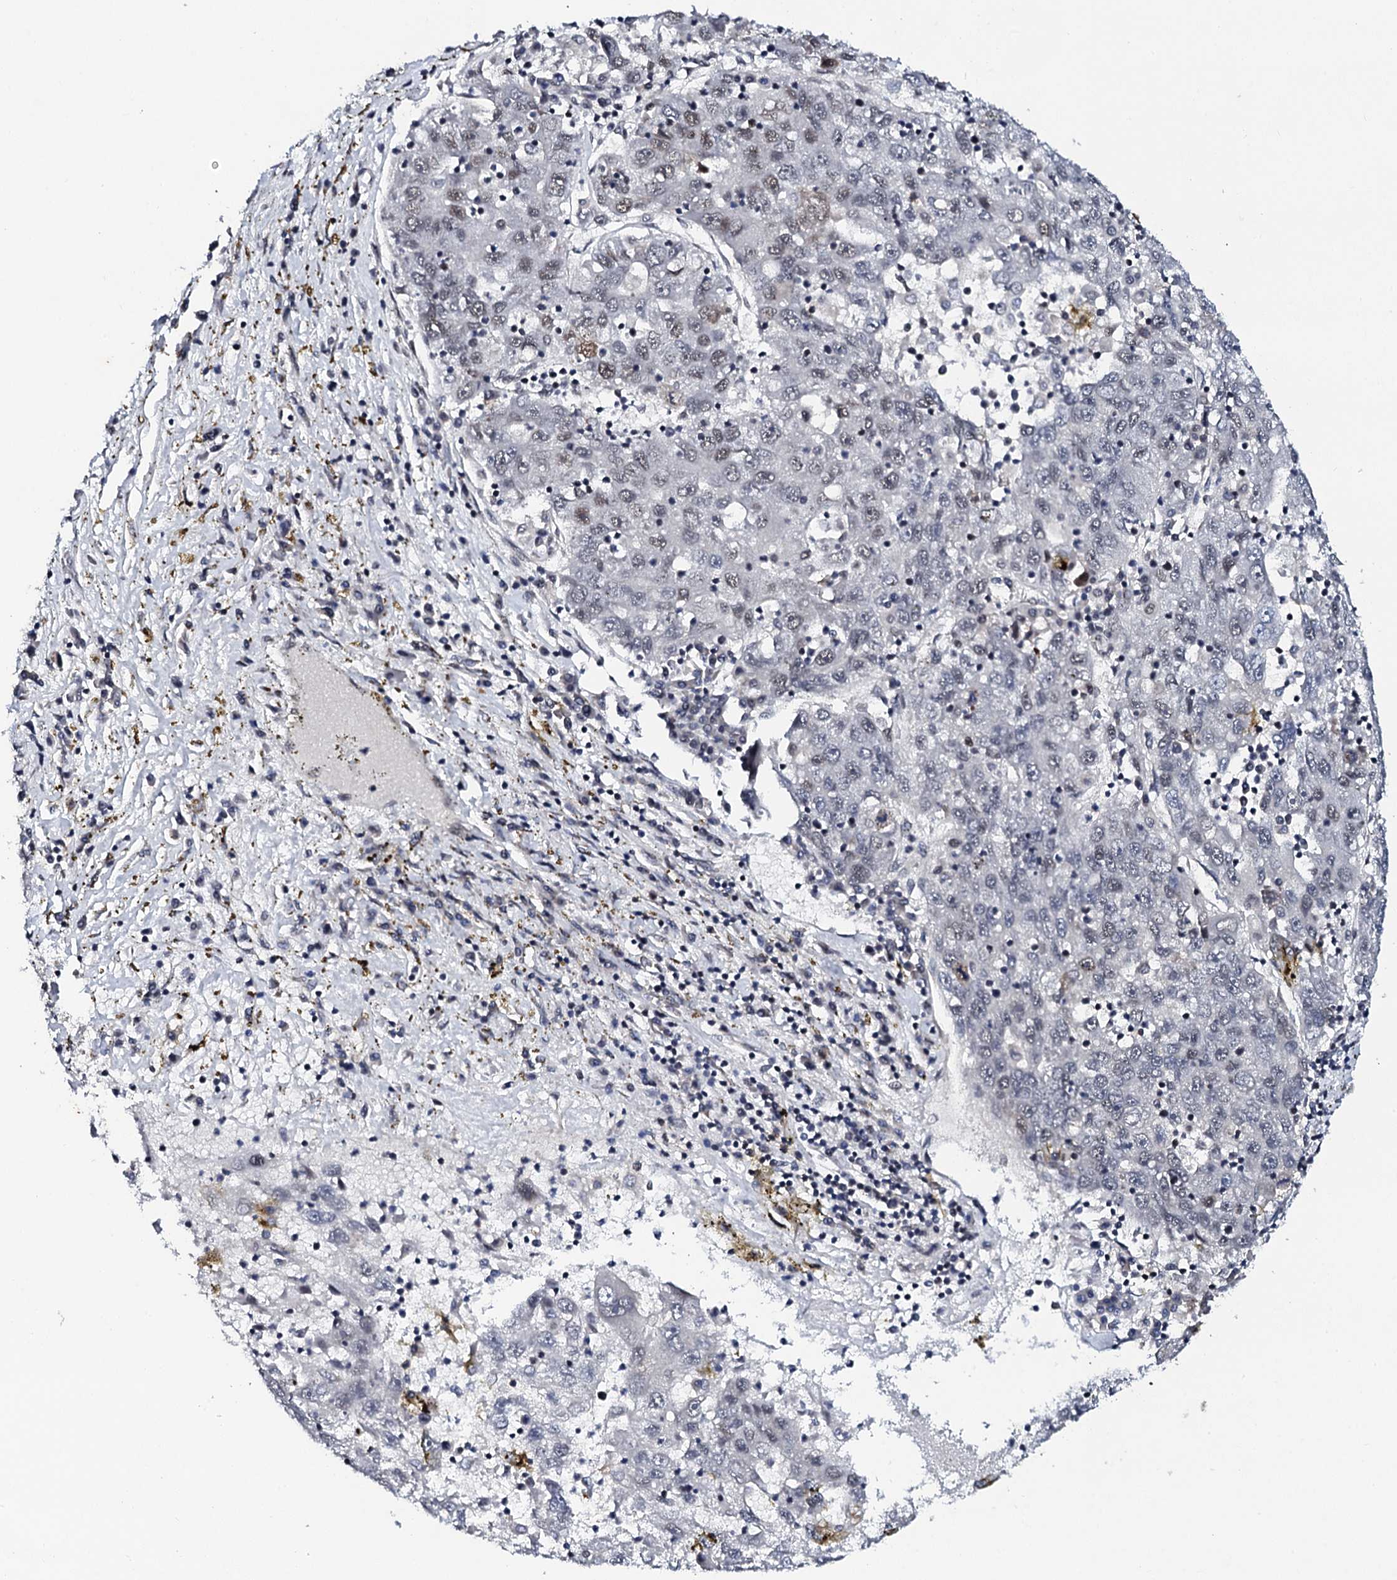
{"staining": {"intensity": "weak", "quantity": "<25%", "location": "nuclear"}, "tissue": "liver cancer", "cell_type": "Tumor cells", "image_type": "cancer", "snomed": [{"axis": "morphology", "description": "Carcinoma, Hepatocellular, NOS"}, {"axis": "topography", "description": "Liver"}], "caption": "Tumor cells are negative for protein expression in human liver hepatocellular carcinoma.", "gene": "CSTF3", "patient": {"sex": "male", "age": 49}}